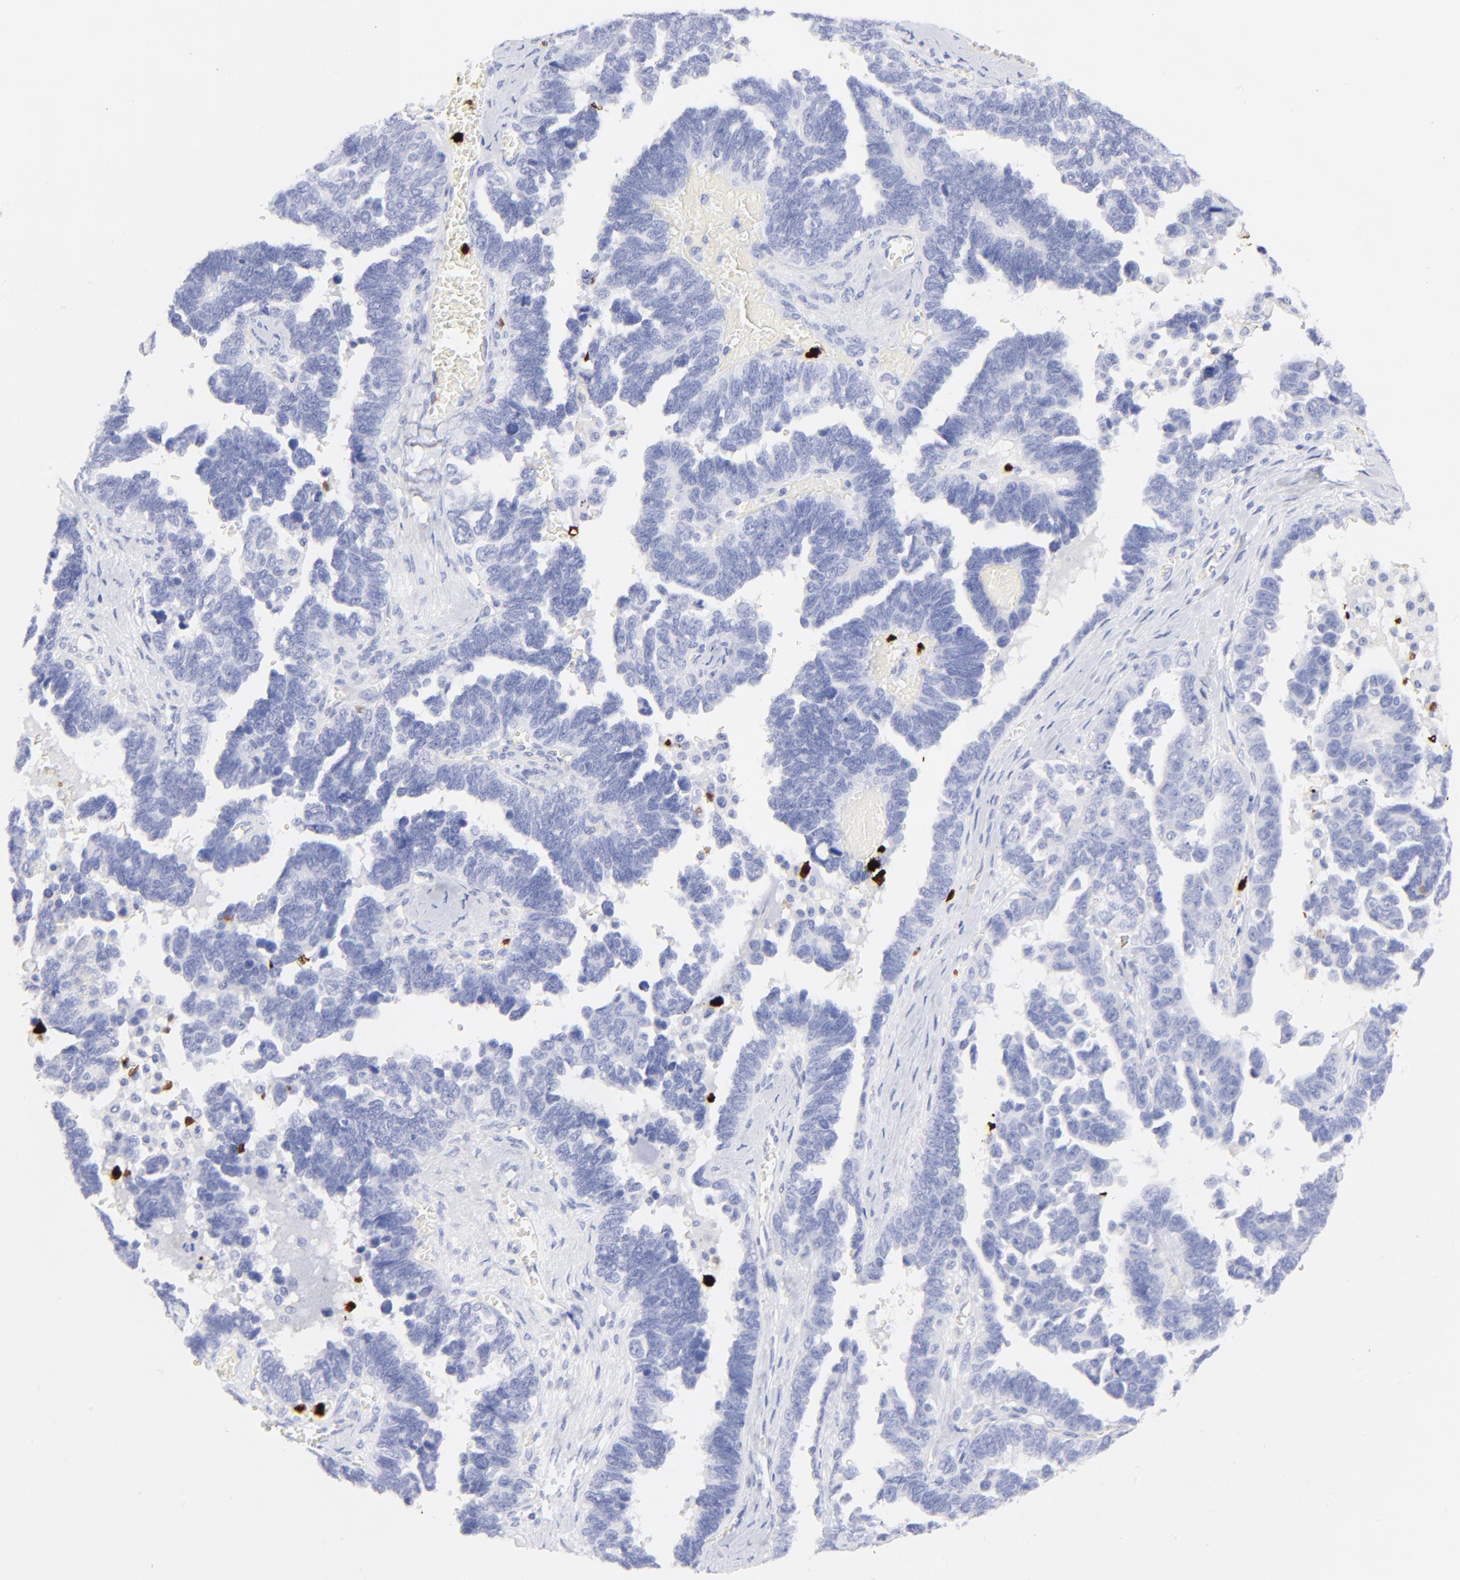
{"staining": {"intensity": "negative", "quantity": "none", "location": "none"}, "tissue": "ovarian cancer", "cell_type": "Tumor cells", "image_type": "cancer", "snomed": [{"axis": "morphology", "description": "Cystadenocarcinoma, serous, NOS"}, {"axis": "topography", "description": "Ovary"}], "caption": "Tumor cells show no significant positivity in serous cystadenocarcinoma (ovarian).", "gene": "S100A12", "patient": {"sex": "female", "age": 69}}